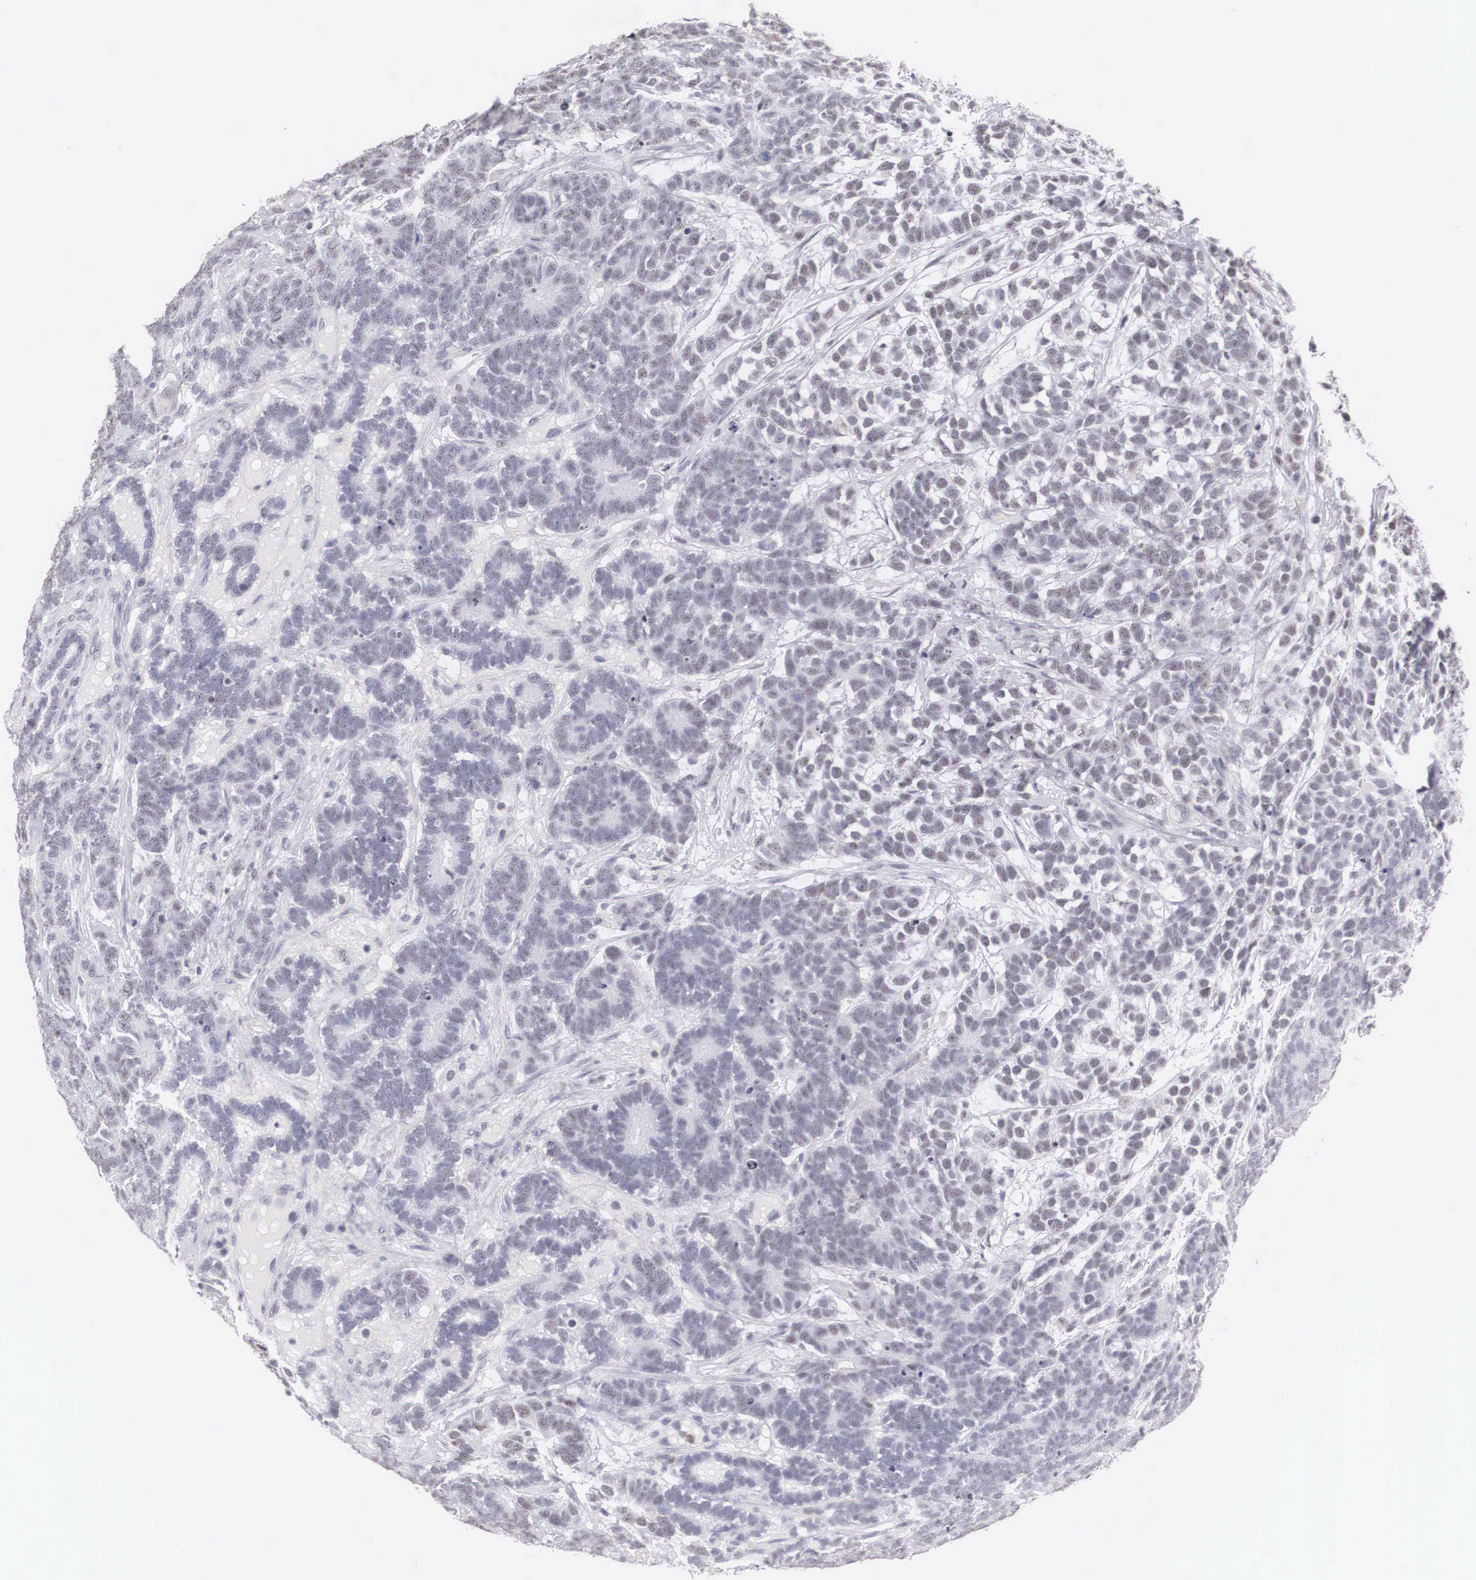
{"staining": {"intensity": "negative", "quantity": "none", "location": "none"}, "tissue": "testis cancer", "cell_type": "Tumor cells", "image_type": "cancer", "snomed": [{"axis": "morphology", "description": "Carcinoma, Embryonal, NOS"}, {"axis": "topography", "description": "Testis"}], "caption": "Immunohistochemical staining of human testis cancer exhibits no significant staining in tumor cells. (DAB (3,3'-diaminobenzidine) immunohistochemistry (IHC) with hematoxylin counter stain).", "gene": "FAM47A", "patient": {"sex": "male", "age": 26}}